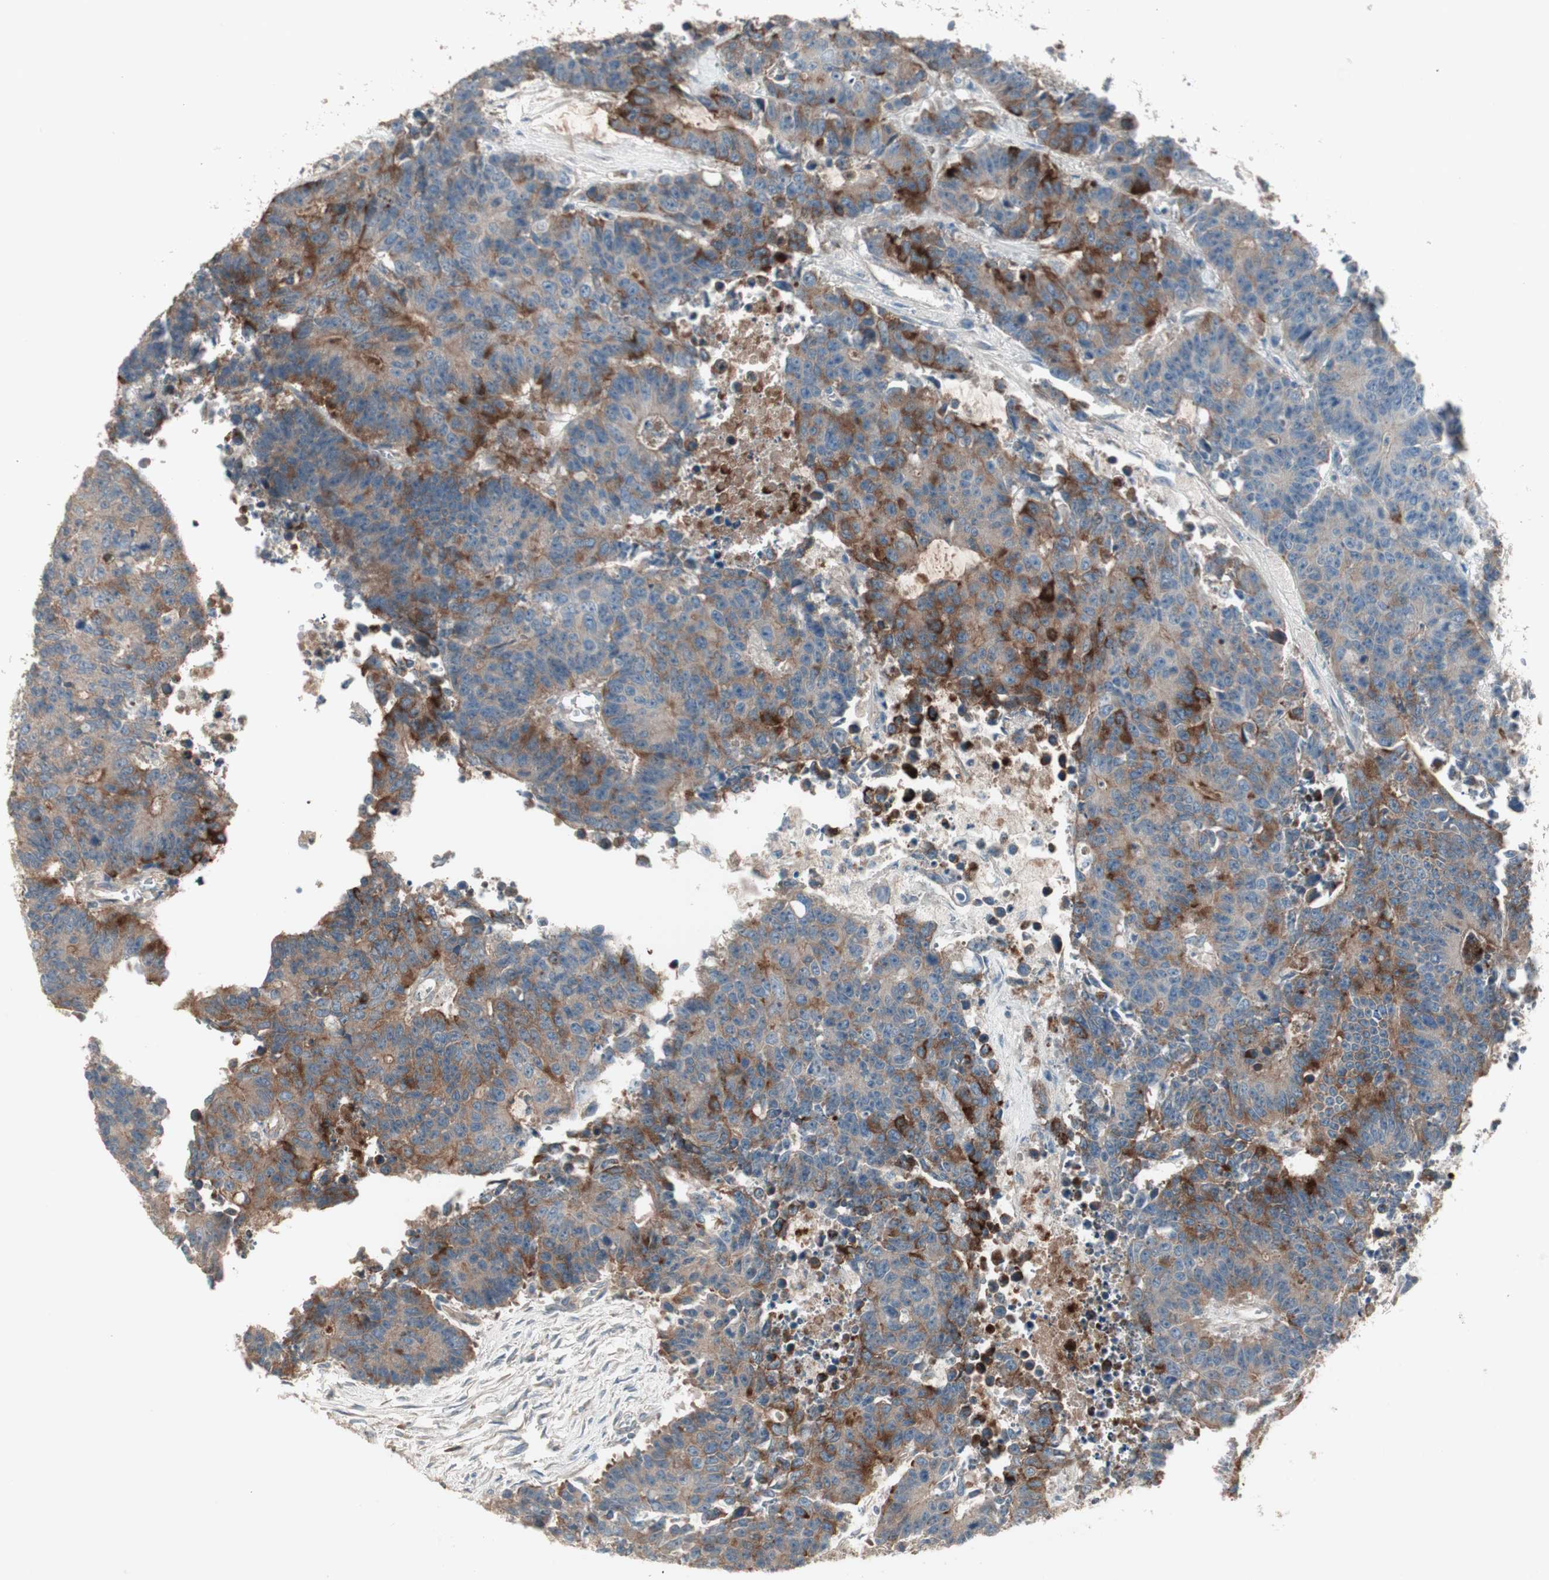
{"staining": {"intensity": "moderate", "quantity": "25%-75%", "location": "cytoplasmic/membranous"}, "tissue": "colorectal cancer", "cell_type": "Tumor cells", "image_type": "cancer", "snomed": [{"axis": "morphology", "description": "Adenocarcinoma, NOS"}, {"axis": "topography", "description": "Colon"}], "caption": "A brown stain labels moderate cytoplasmic/membranous expression of a protein in colorectal adenocarcinoma tumor cells.", "gene": "TFPI", "patient": {"sex": "female", "age": 86}}